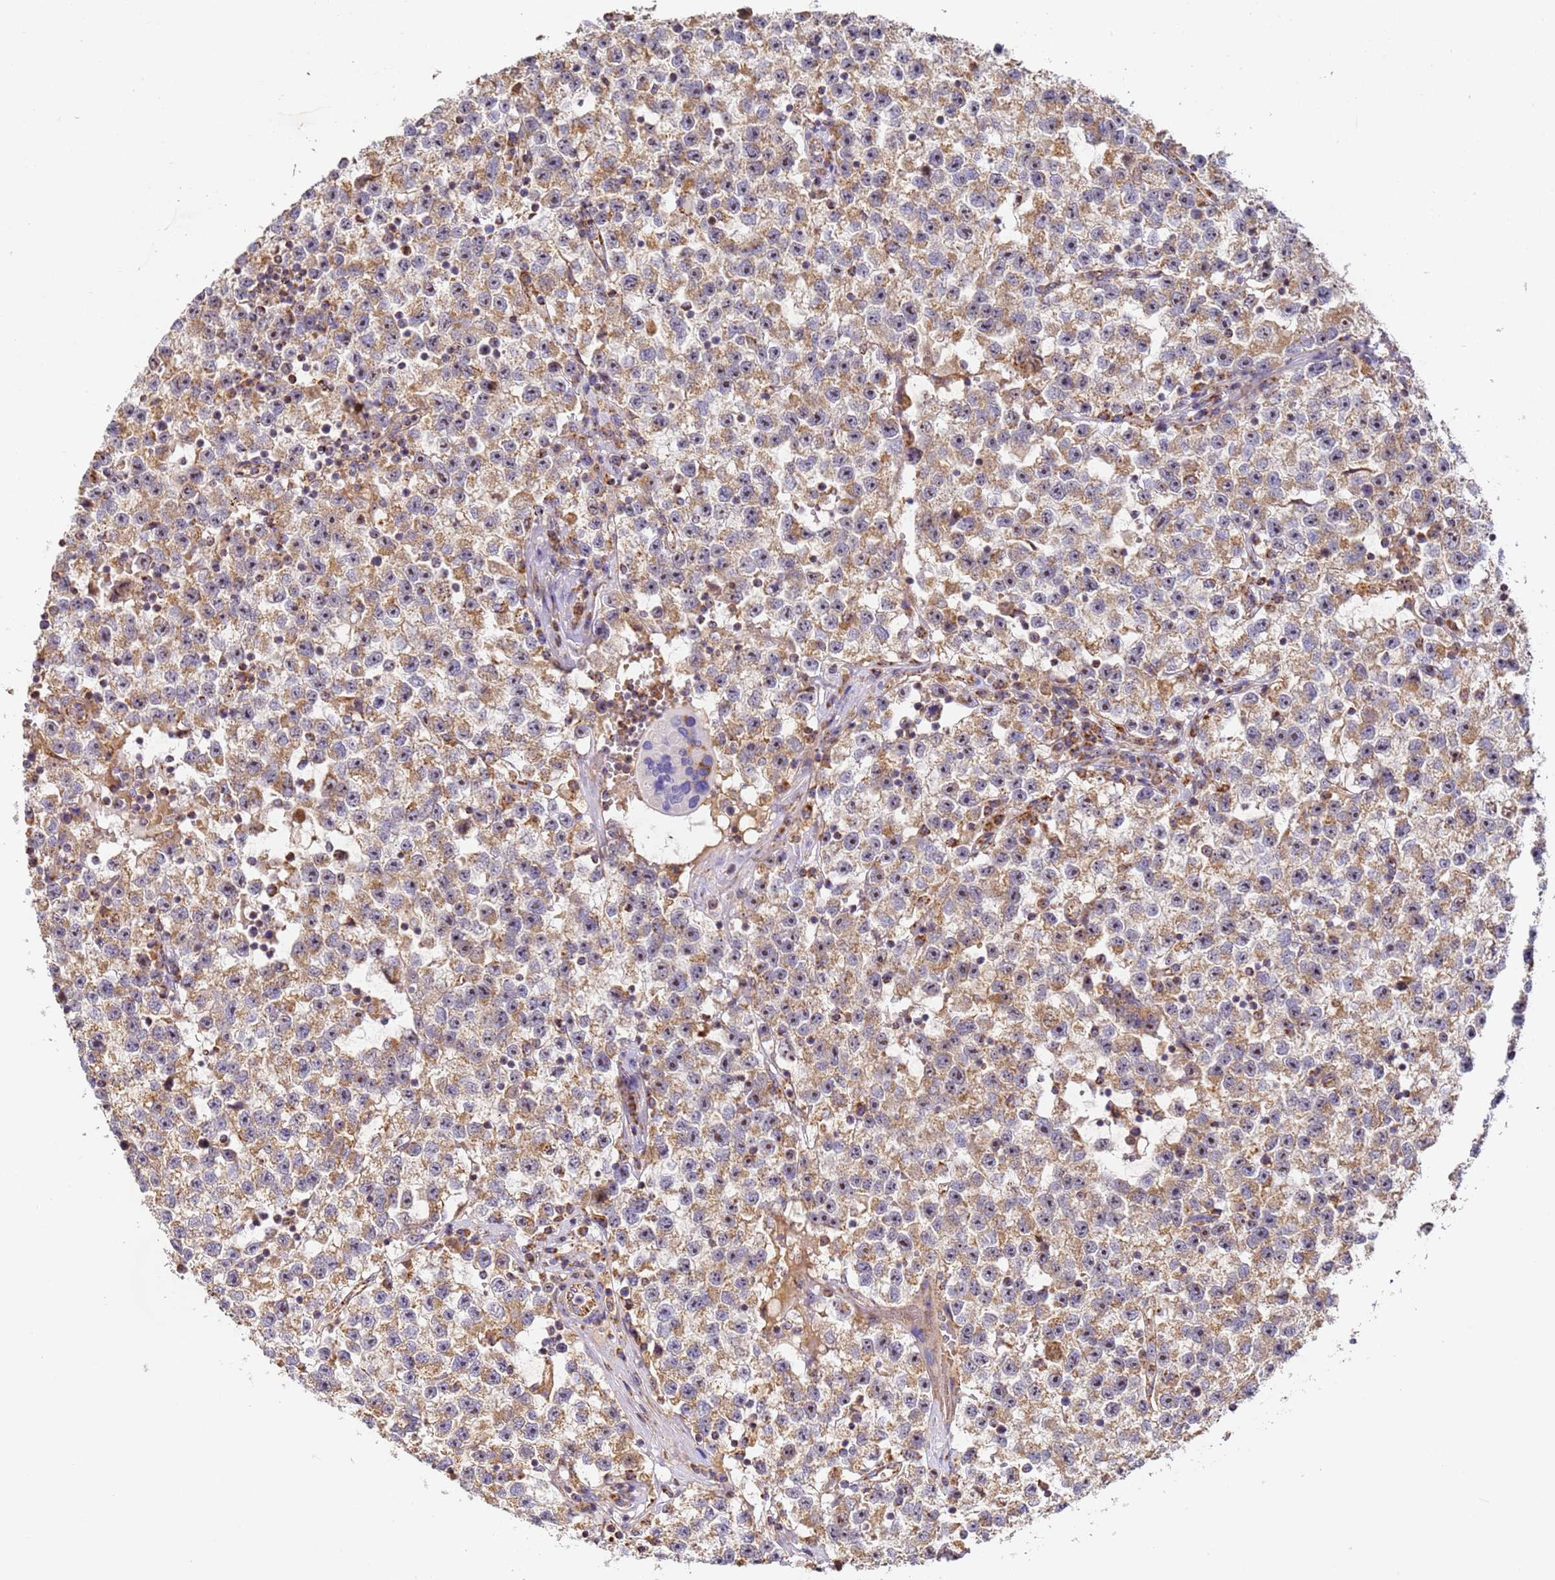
{"staining": {"intensity": "moderate", "quantity": ">75%", "location": "cytoplasmic/membranous"}, "tissue": "testis cancer", "cell_type": "Tumor cells", "image_type": "cancer", "snomed": [{"axis": "morphology", "description": "Seminoma, NOS"}, {"axis": "topography", "description": "Testis"}], "caption": "Immunohistochemistry (IHC) staining of testis cancer, which shows medium levels of moderate cytoplasmic/membranous expression in approximately >75% of tumor cells indicating moderate cytoplasmic/membranous protein positivity. The staining was performed using DAB (brown) for protein detection and nuclei were counterstained in hematoxylin (blue).", "gene": "FRG2C", "patient": {"sex": "male", "age": 22}}